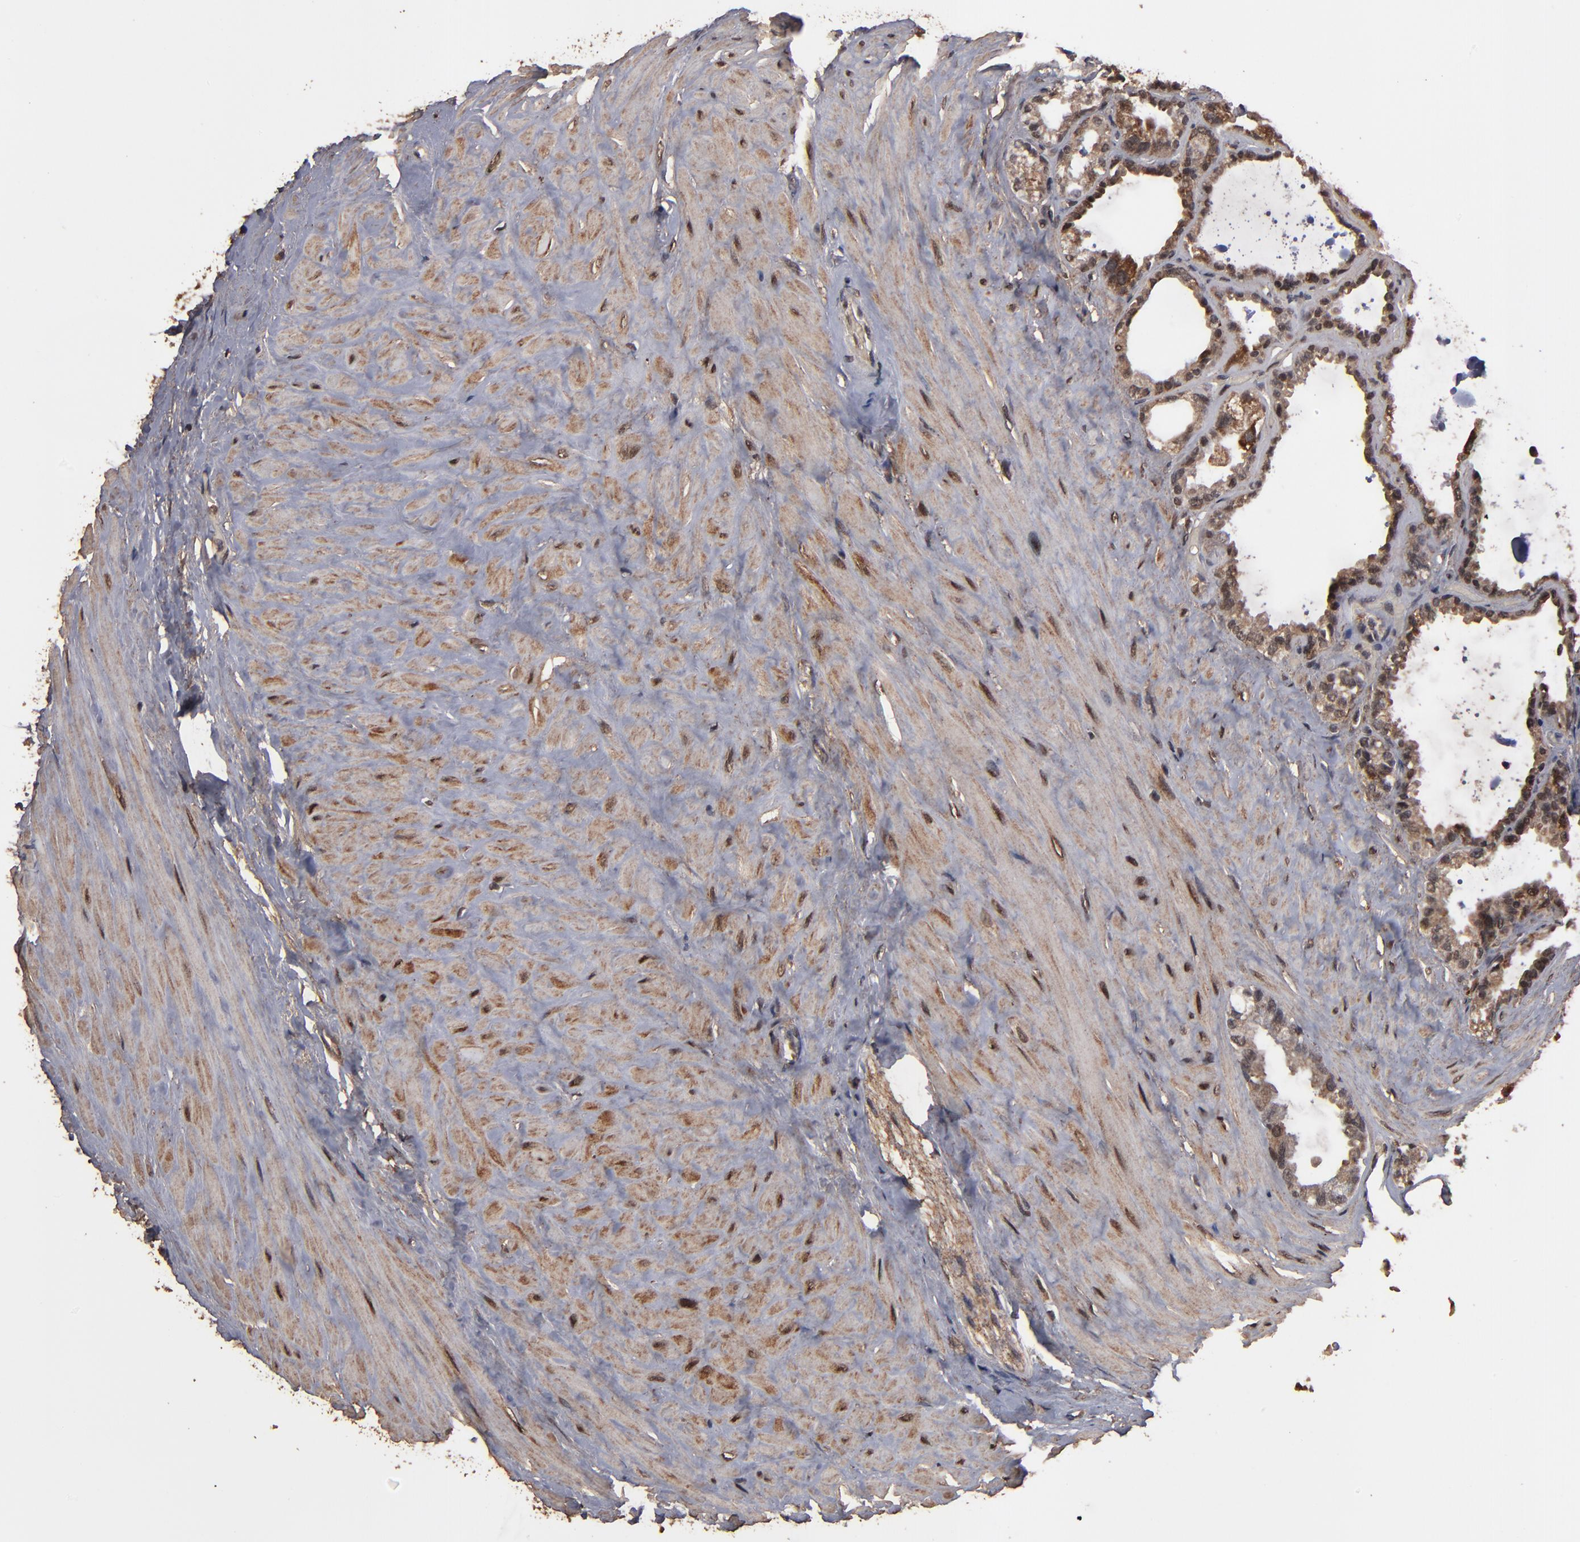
{"staining": {"intensity": "strong", "quantity": ">75%", "location": "cytoplasmic/membranous,nuclear"}, "tissue": "seminal vesicle", "cell_type": "Glandular cells", "image_type": "normal", "snomed": [{"axis": "morphology", "description": "Normal tissue, NOS"}, {"axis": "morphology", "description": "Inflammation, NOS"}, {"axis": "topography", "description": "Urinary bladder"}, {"axis": "topography", "description": "Prostate"}, {"axis": "topography", "description": "Seminal veicle"}], "caption": "Immunohistochemical staining of benign seminal vesicle demonstrates strong cytoplasmic/membranous,nuclear protein staining in approximately >75% of glandular cells.", "gene": "NXF2B", "patient": {"sex": "male", "age": 82}}